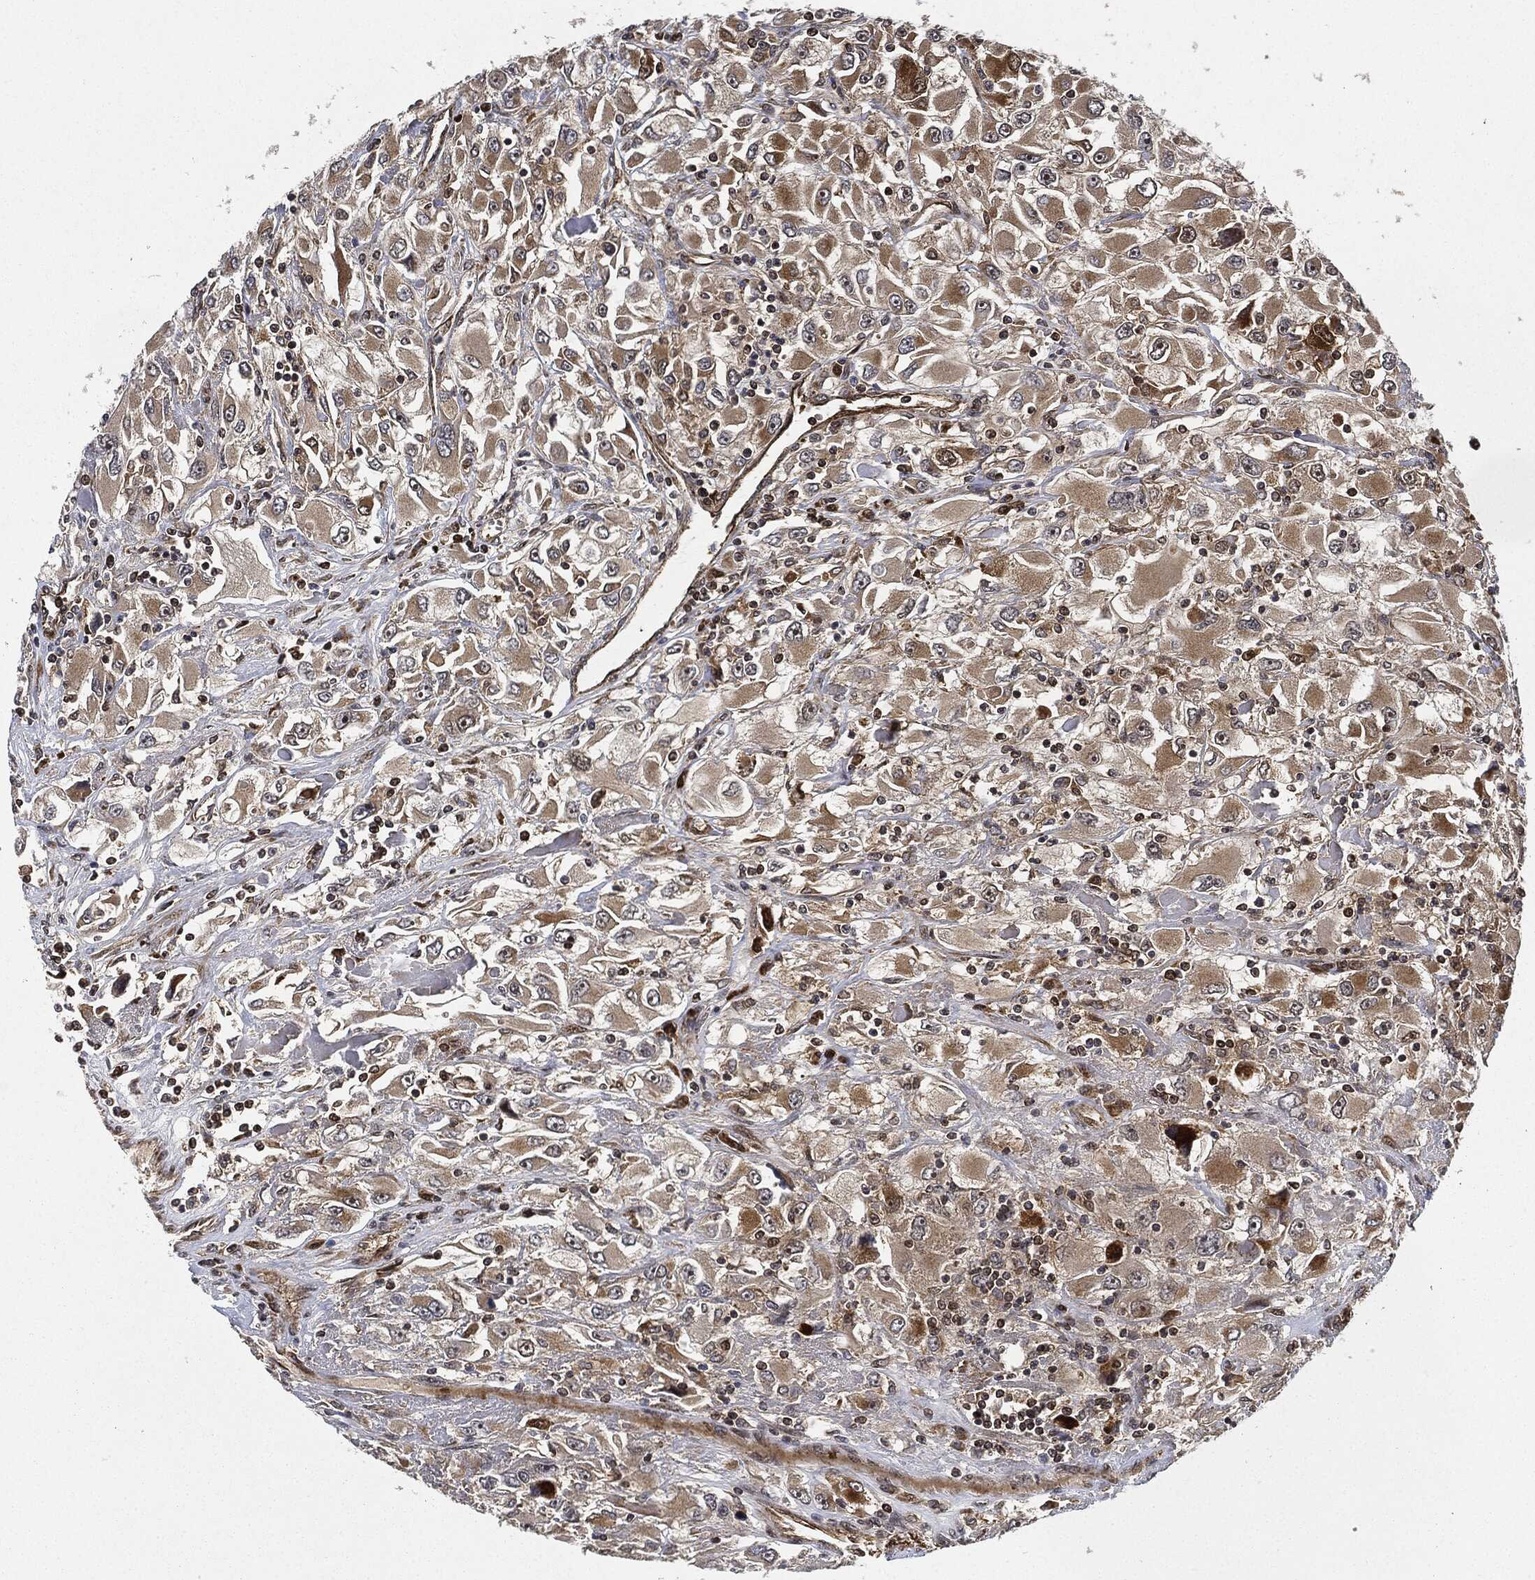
{"staining": {"intensity": "moderate", "quantity": "25%-75%", "location": "cytoplasmic/membranous"}, "tissue": "renal cancer", "cell_type": "Tumor cells", "image_type": "cancer", "snomed": [{"axis": "morphology", "description": "Adenocarcinoma, NOS"}, {"axis": "topography", "description": "Kidney"}], "caption": "Human adenocarcinoma (renal) stained with a brown dye exhibits moderate cytoplasmic/membranous positive staining in approximately 25%-75% of tumor cells.", "gene": "RNASEL", "patient": {"sex": "female", "age": 52}}